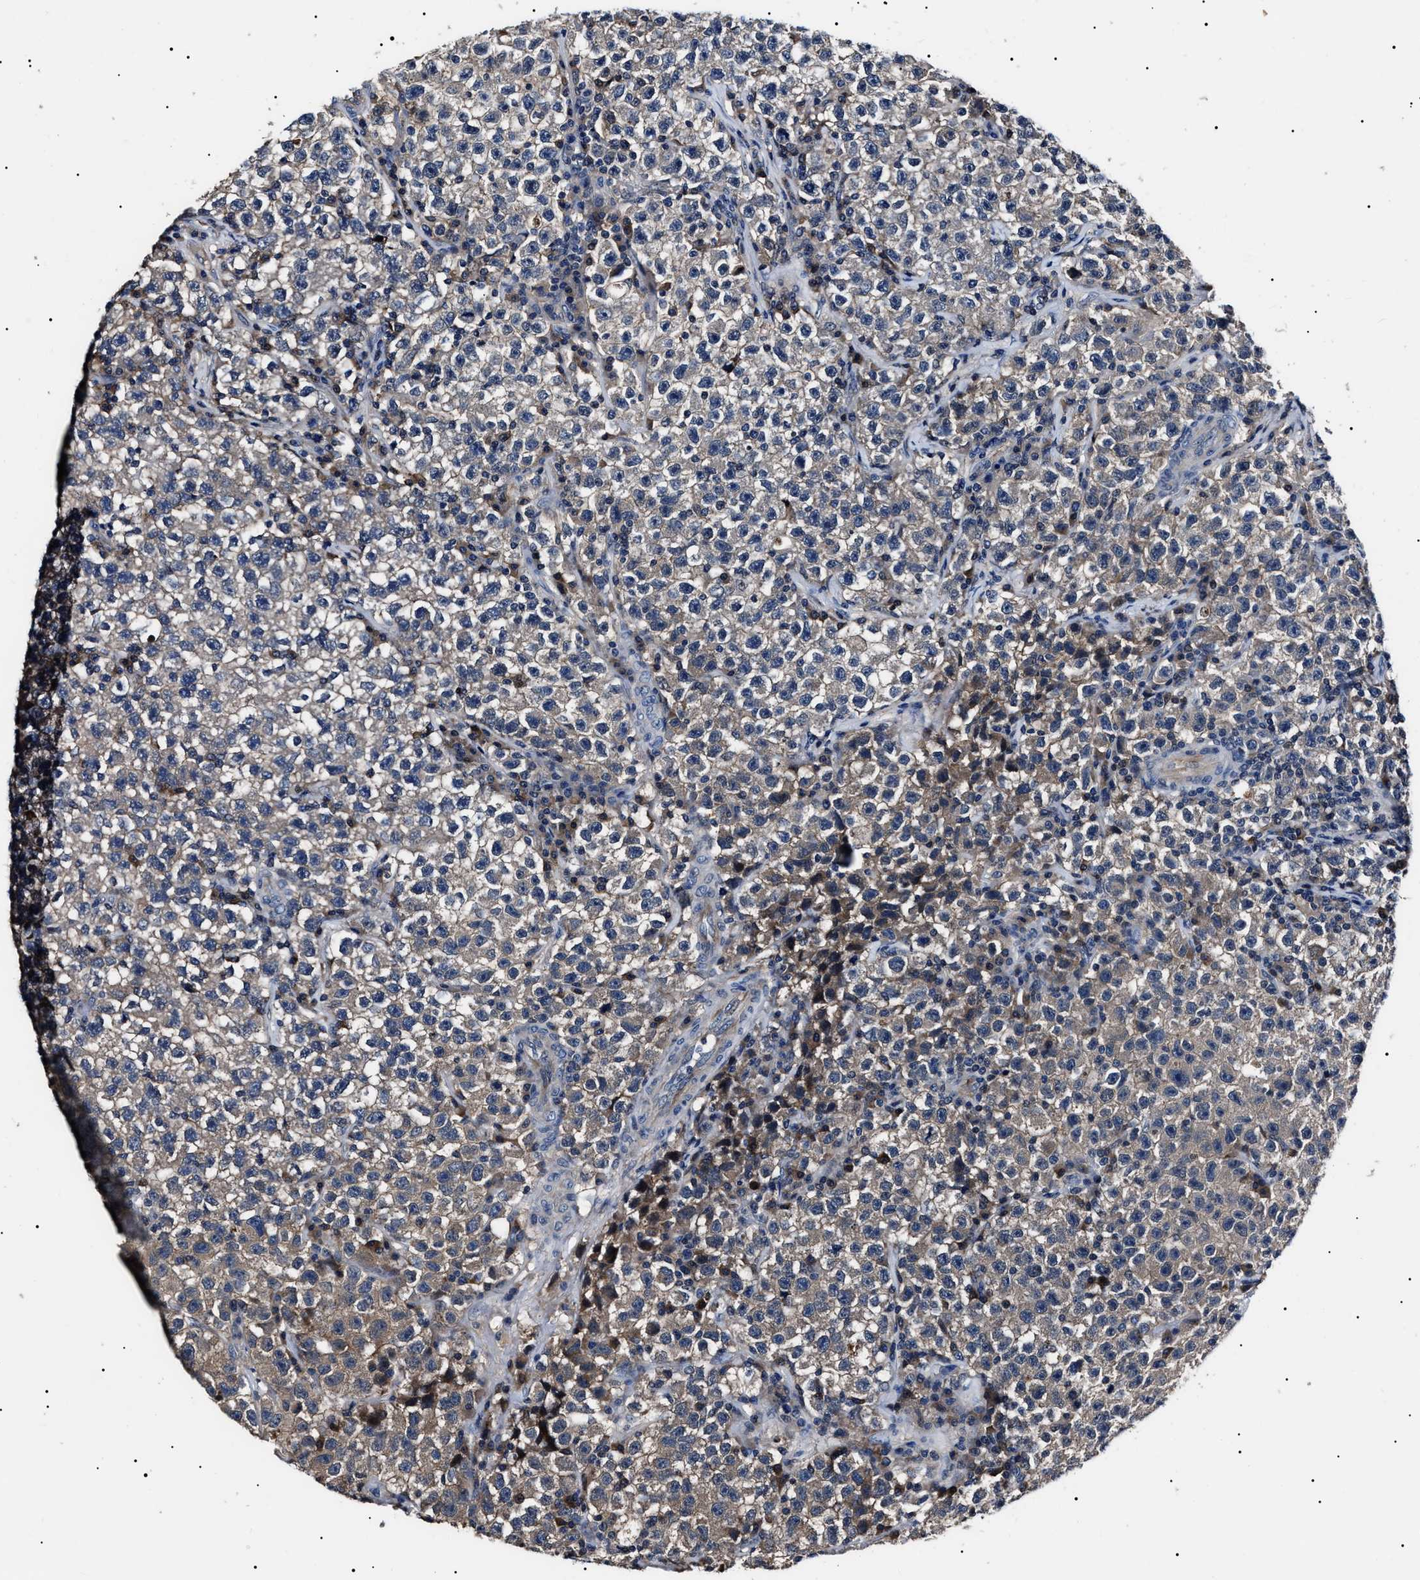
{"staining": {"intensity": "weak", "quantity": "<25%", "location": "cytoplasmic/membranous"}, "tissue": "testis cancer", "cell_type": "Tumor cells", "image_type": "cancer", "snomed": [{"axis": "morphology", "description": "Seminoma, NOS"}, {"axis": "topography", "description": "Testis"}], "caption": "Immunohistochemistry (IHC) micrograph of neoplastic tissue: seminoma (testis) stained with DAB reveals no significant protein positivity in tumor cells. (Brightfield microscopy of DAB IHC at high magnification).", "gene": "IFT81", "patient": {"sex": "male", "age": 22}}